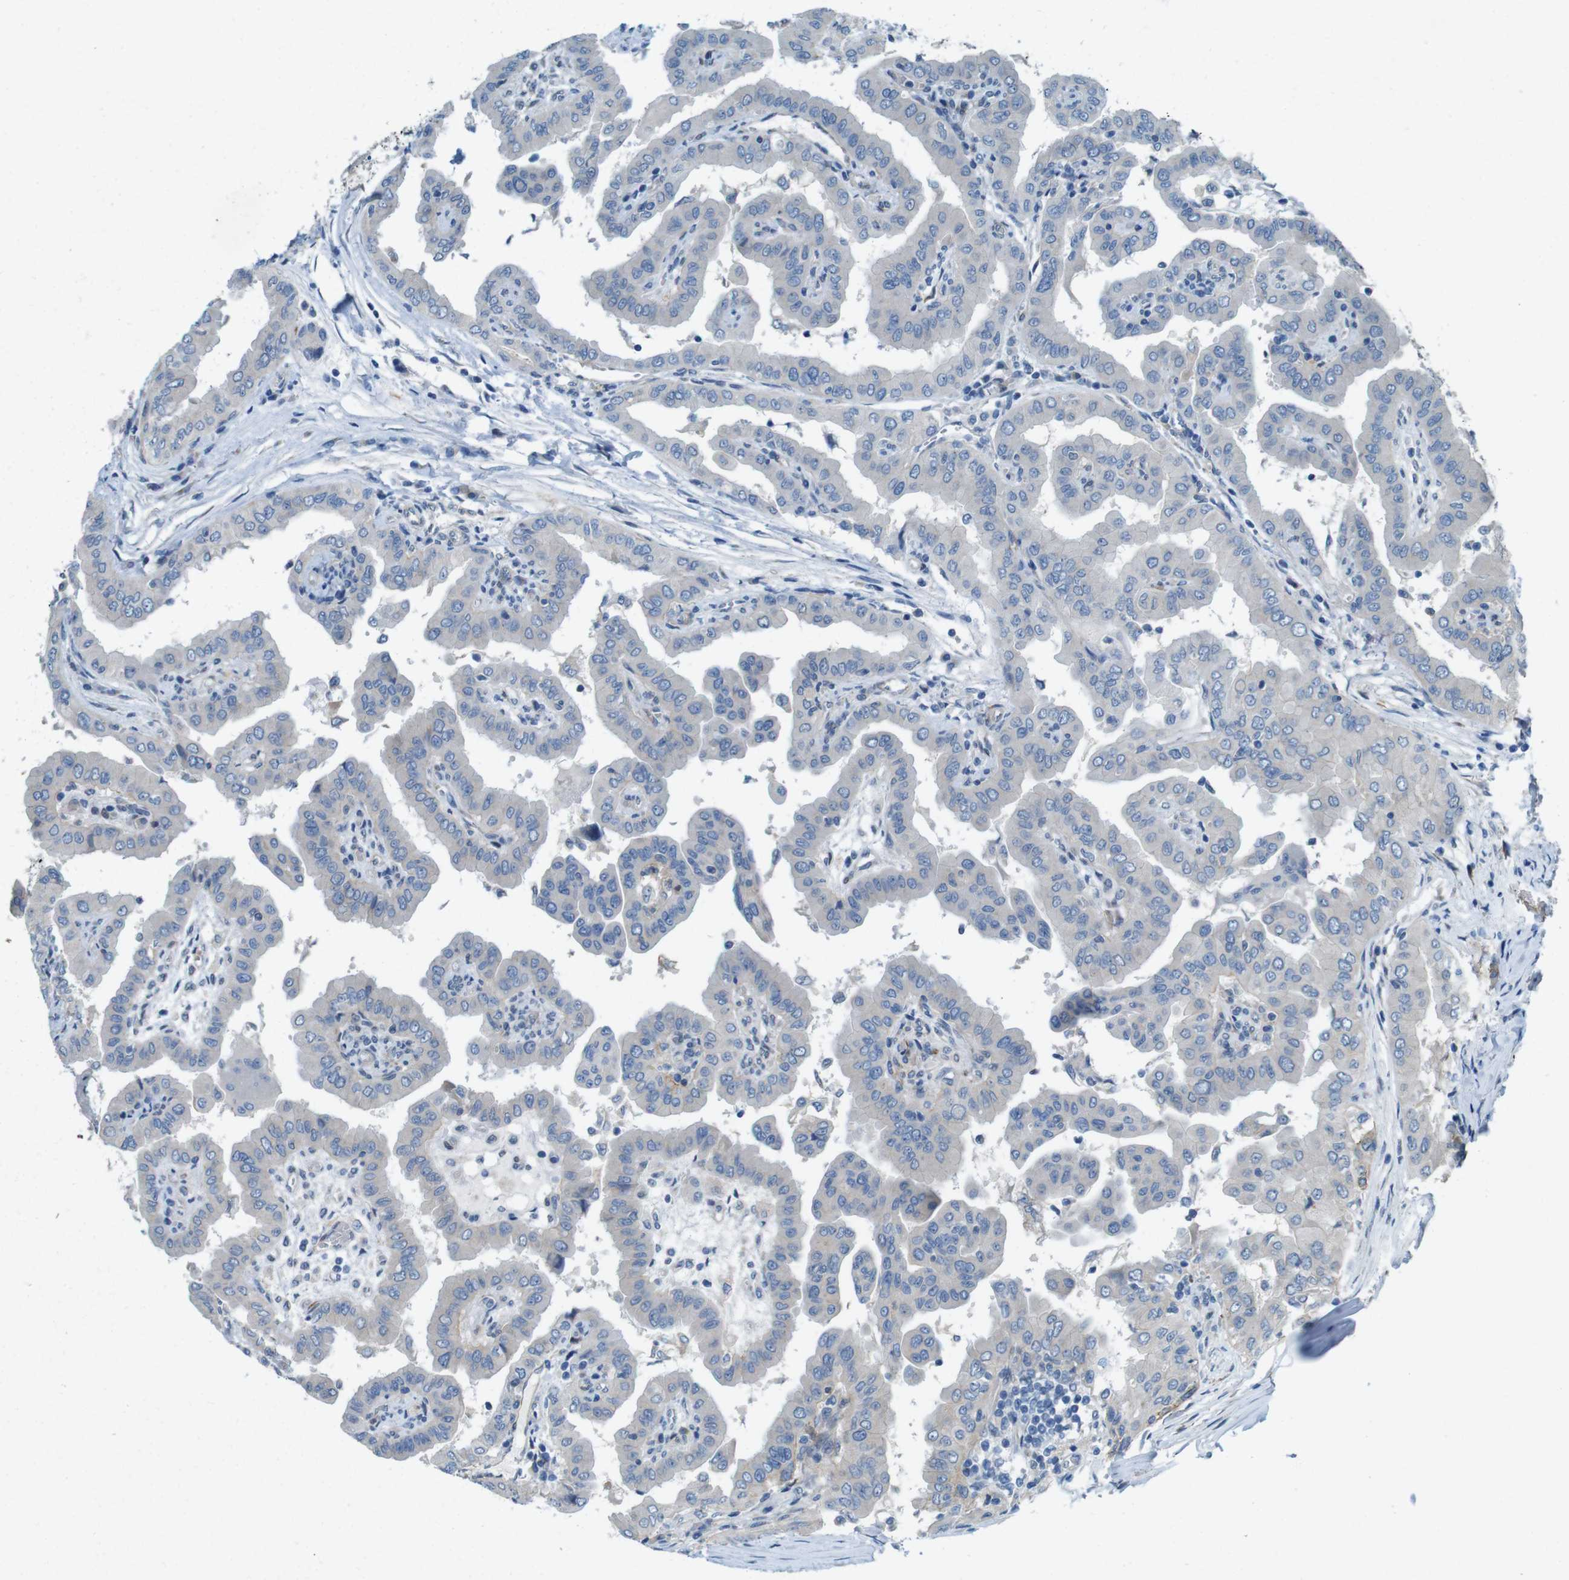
{"staining": {"intensity": "negative", "quantity": "none", "location": "none"}, "tissue": "thyroid cancer", "cell_type": "Tumor cells", "image_type": "cancer", "snomed": [{"axis": "morphology", "description": "Papillary adenocarcinoma, NOS"}, {"axis": "topography", "description": "Thyroid gland"}], "caption": "Tumor cells are negative for protein expression in human papillary adenocarcinoma (thyroid).", "gene": "SKI", "patient": {"sex": "male", "age": 33}}